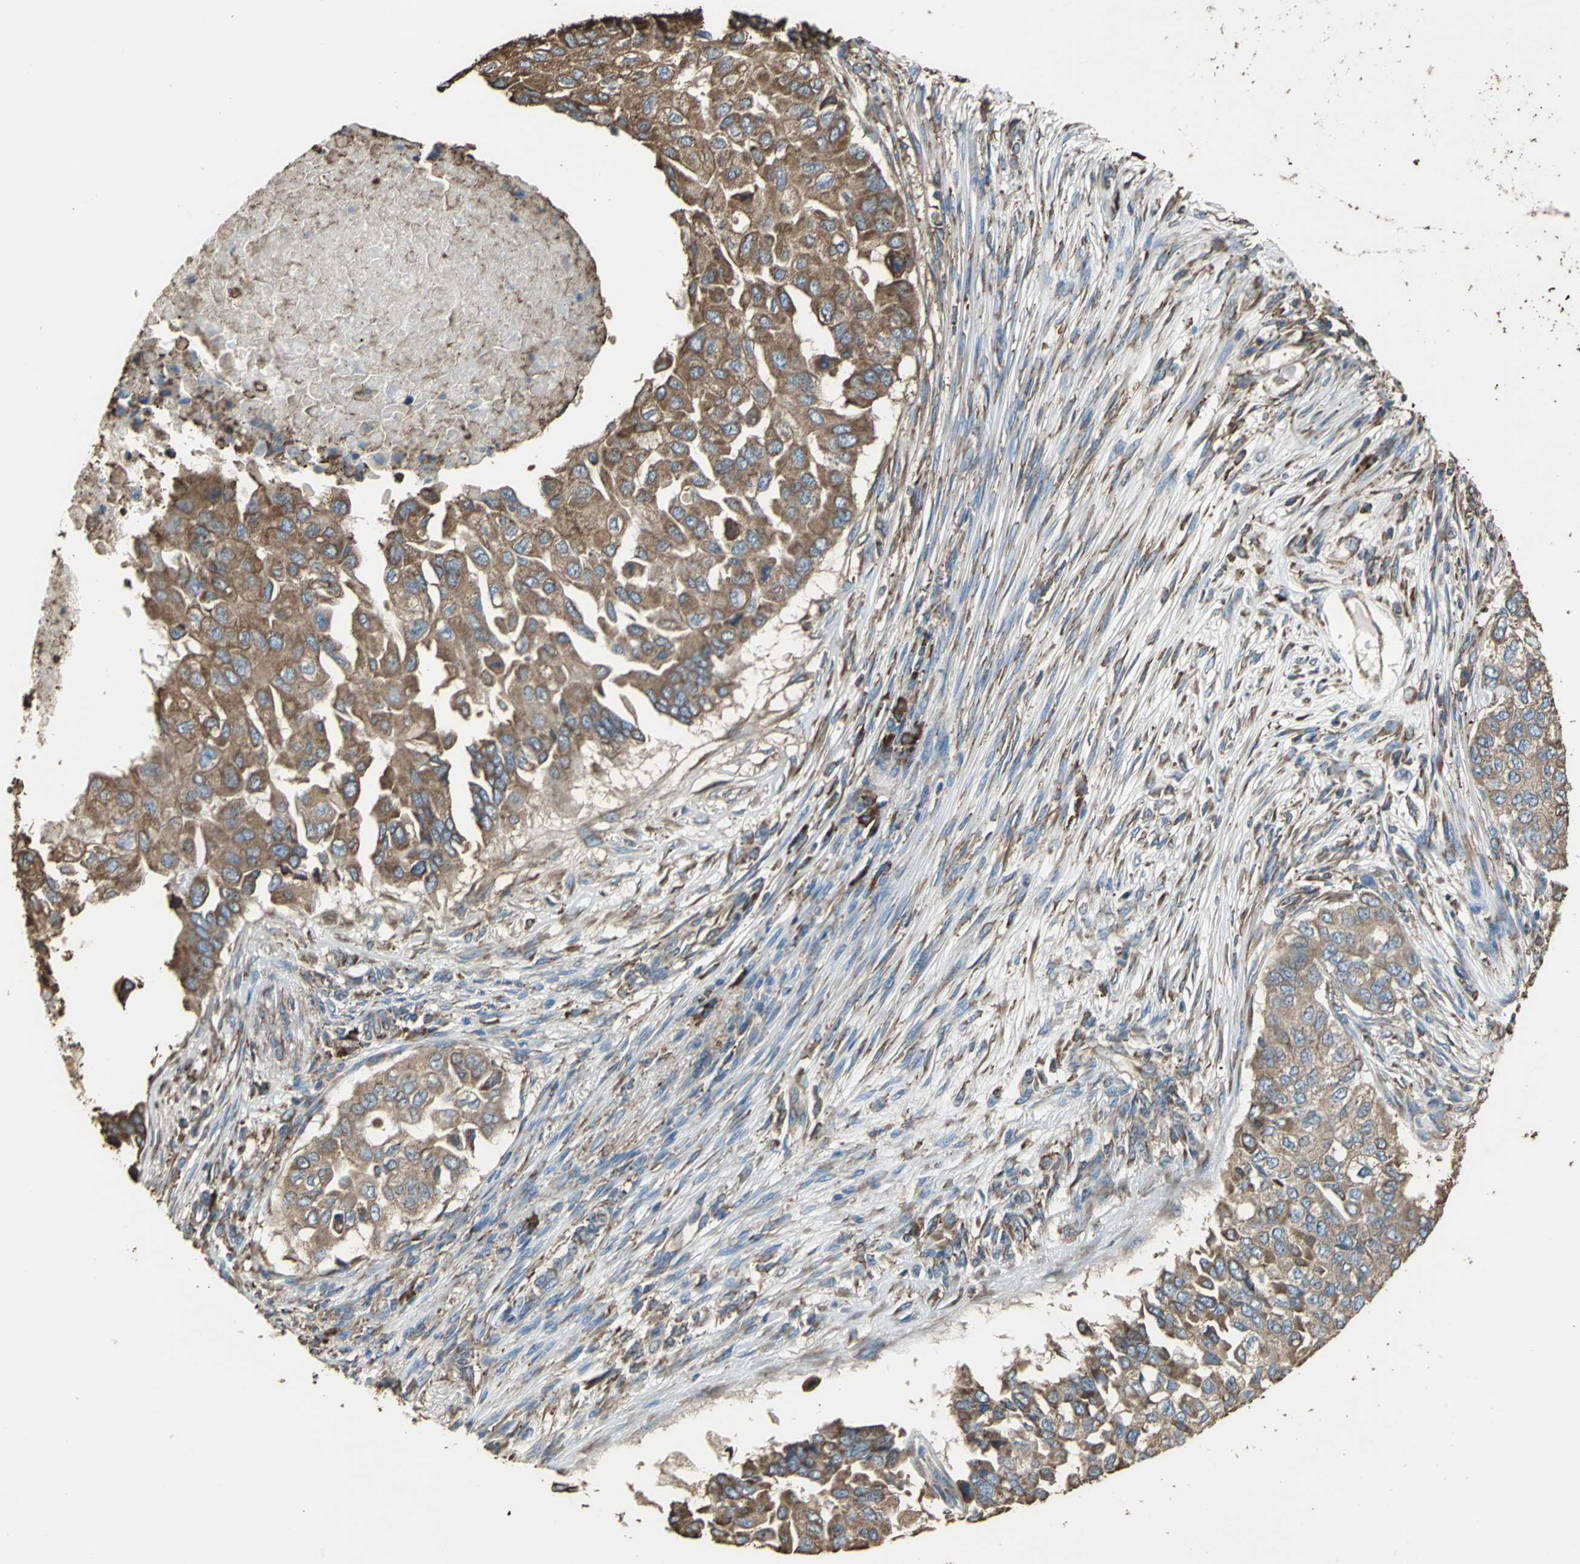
{"staining": {"intensity": "strong", "quantity": ">75%", "location": "cytoplasmic/membranous"}, "tissue": "breast cancer", "cell_type": "Tumor cells", "image_type": "cancer", "snomed": [{"axis": "morphology", "description": "Normal tissue, NOS"}, {"axis": "morphology", "description": "Duct carcinoma"}, {"axis": "topography", "description": "Breast"}], "caption": "A high-resolution micrograph shows immunohistochemistry (IHC) staining of invasive ductal carcinoma (breast), which reveals strong cytoplasmic/membranous positivity in approximately >75% of tumor cells.", "gene": "GPANK1", "patient": {"sex": "female", "age": 49}}